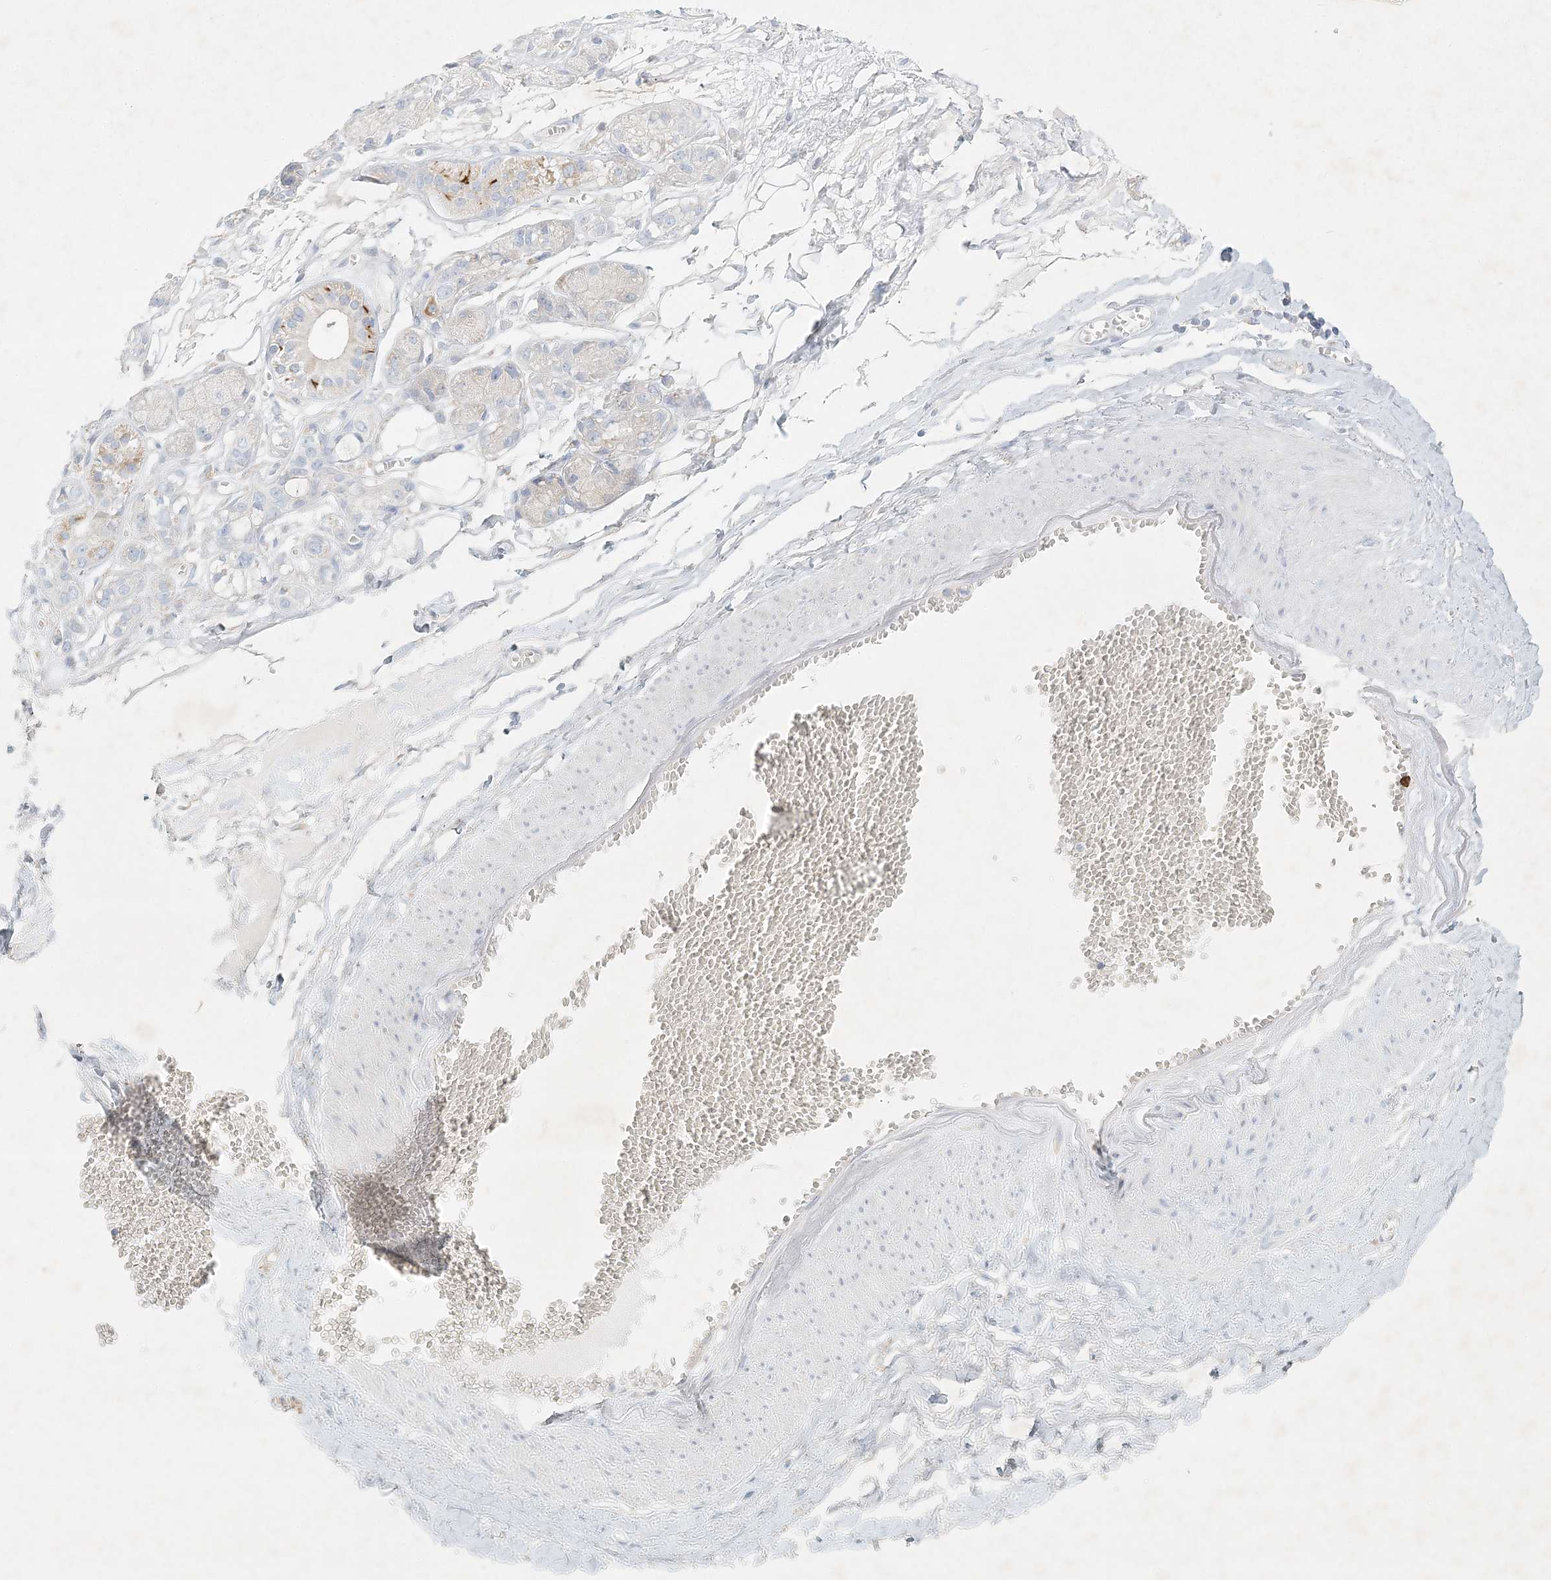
{"staining": {"intensity": "negative", "quantity": "none", "location": "none"}, "tissue": "adipose tissue", "cell_type": "Adipocytes", "image_type": "normal", "snomed": [{"axis": "morphology", "description": "Normal tissue, NOS"}, {"axis": "morphology", "description": "Inflammation, NOS"}, {"axis": "topography", "description": "Salivary gland"}, {"axis": "topography", "description": "Peripheral nerve tissue"}], "caption": "IHC of normal adipose tissue reveals no expression in adipocytes.", "gene": "STK11IP", "patient": {"sex": "female", "age": 75}}